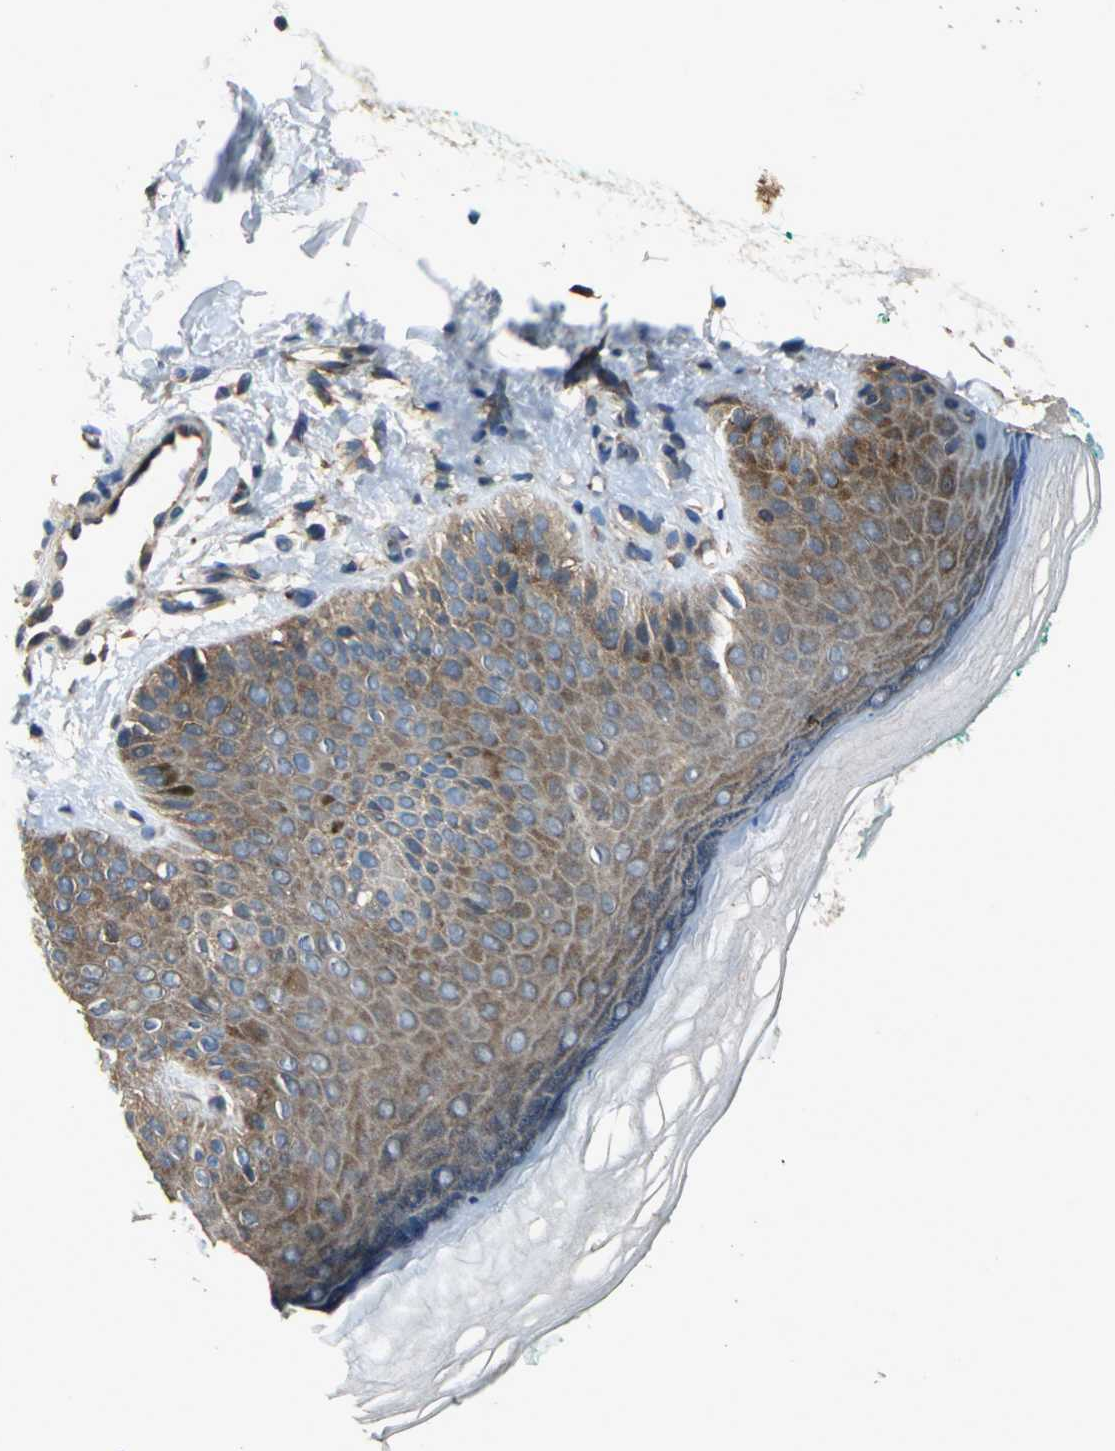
{"staining": {"intensity": "weak", "quantity": ">75%", "location": "cytoplasmic/membranous"}, "tissue": "skin", "cell_type": "Fibroblasts", "image_type": "normal", "snomed": [{"axis": "morphology", "description": "Normal tissue, NOS"}, {"axis": "topography", "description": "Skin"}], "caption": "A brown stain labels weak cytoplasmic/membranous expression of a protein in fibroblasts of unremarkable human skin. (Stains: DAB (3,3'-diaminobenzidine) in brown, nuclei in blue, Microscopy: brightfield microscopy at high magnification).", "gene": "EIF2B2", "patient": {"sex": "male", "age": 26}}